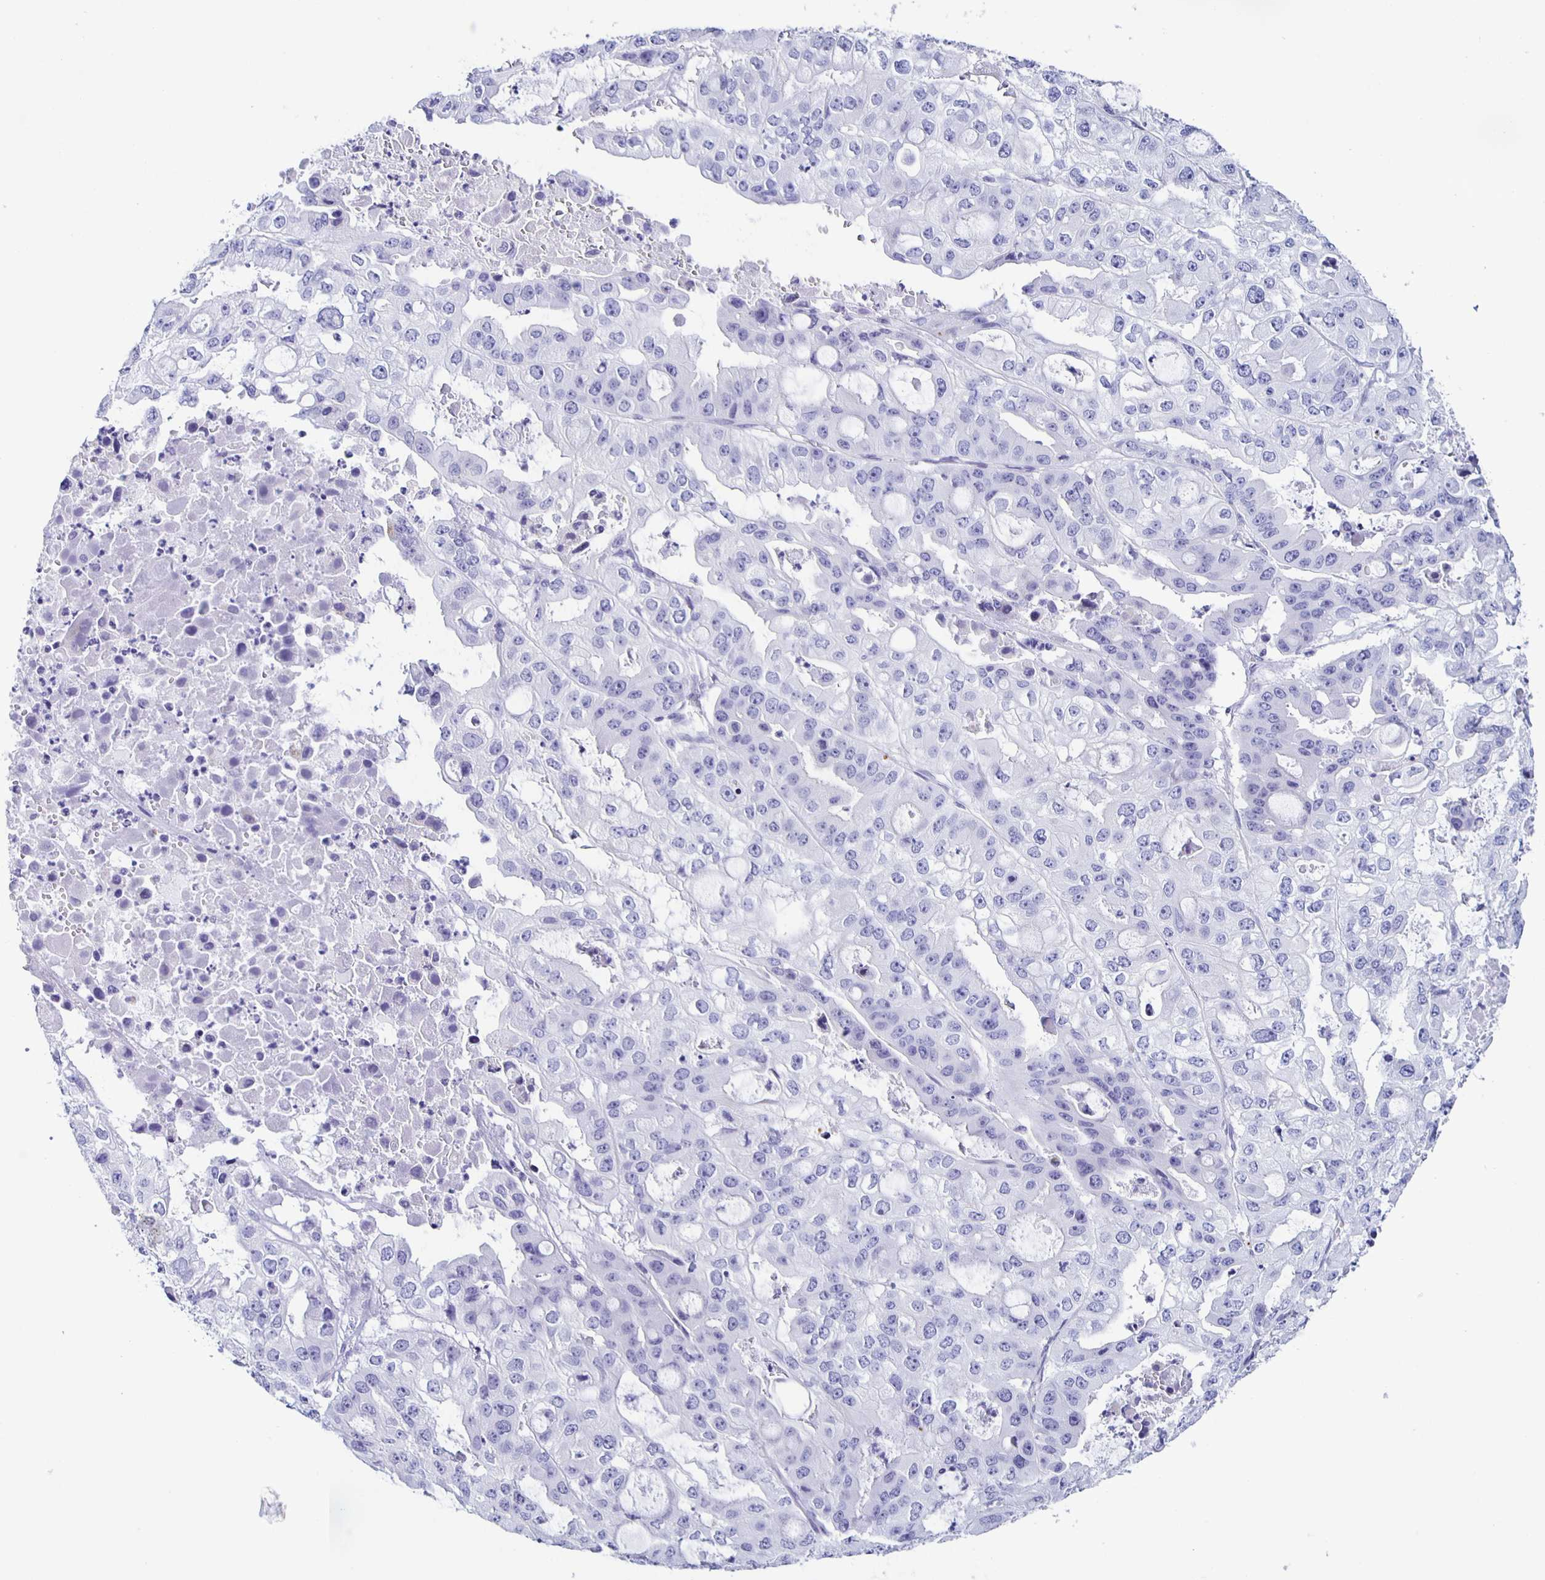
{"staining": {"intensity": "negative", "quantity": "none", "location": "none"}, "tissue": "ovarian cancer", "cell_type": "Tumor cells", "image_type": "cancer", "snomed": [{"axis": "morphology", "description": "Cystadenocarcinoma, serous, NOS"}, {"axis": "topography", "description": "Ovary"}], "caption": "The IHC micrograph has no significant expression in tumor cells of ovarian serous cystadenocarcinoma tissue.", "gene": "AQP6", "patient": {"sex": "female", "age": 56}}